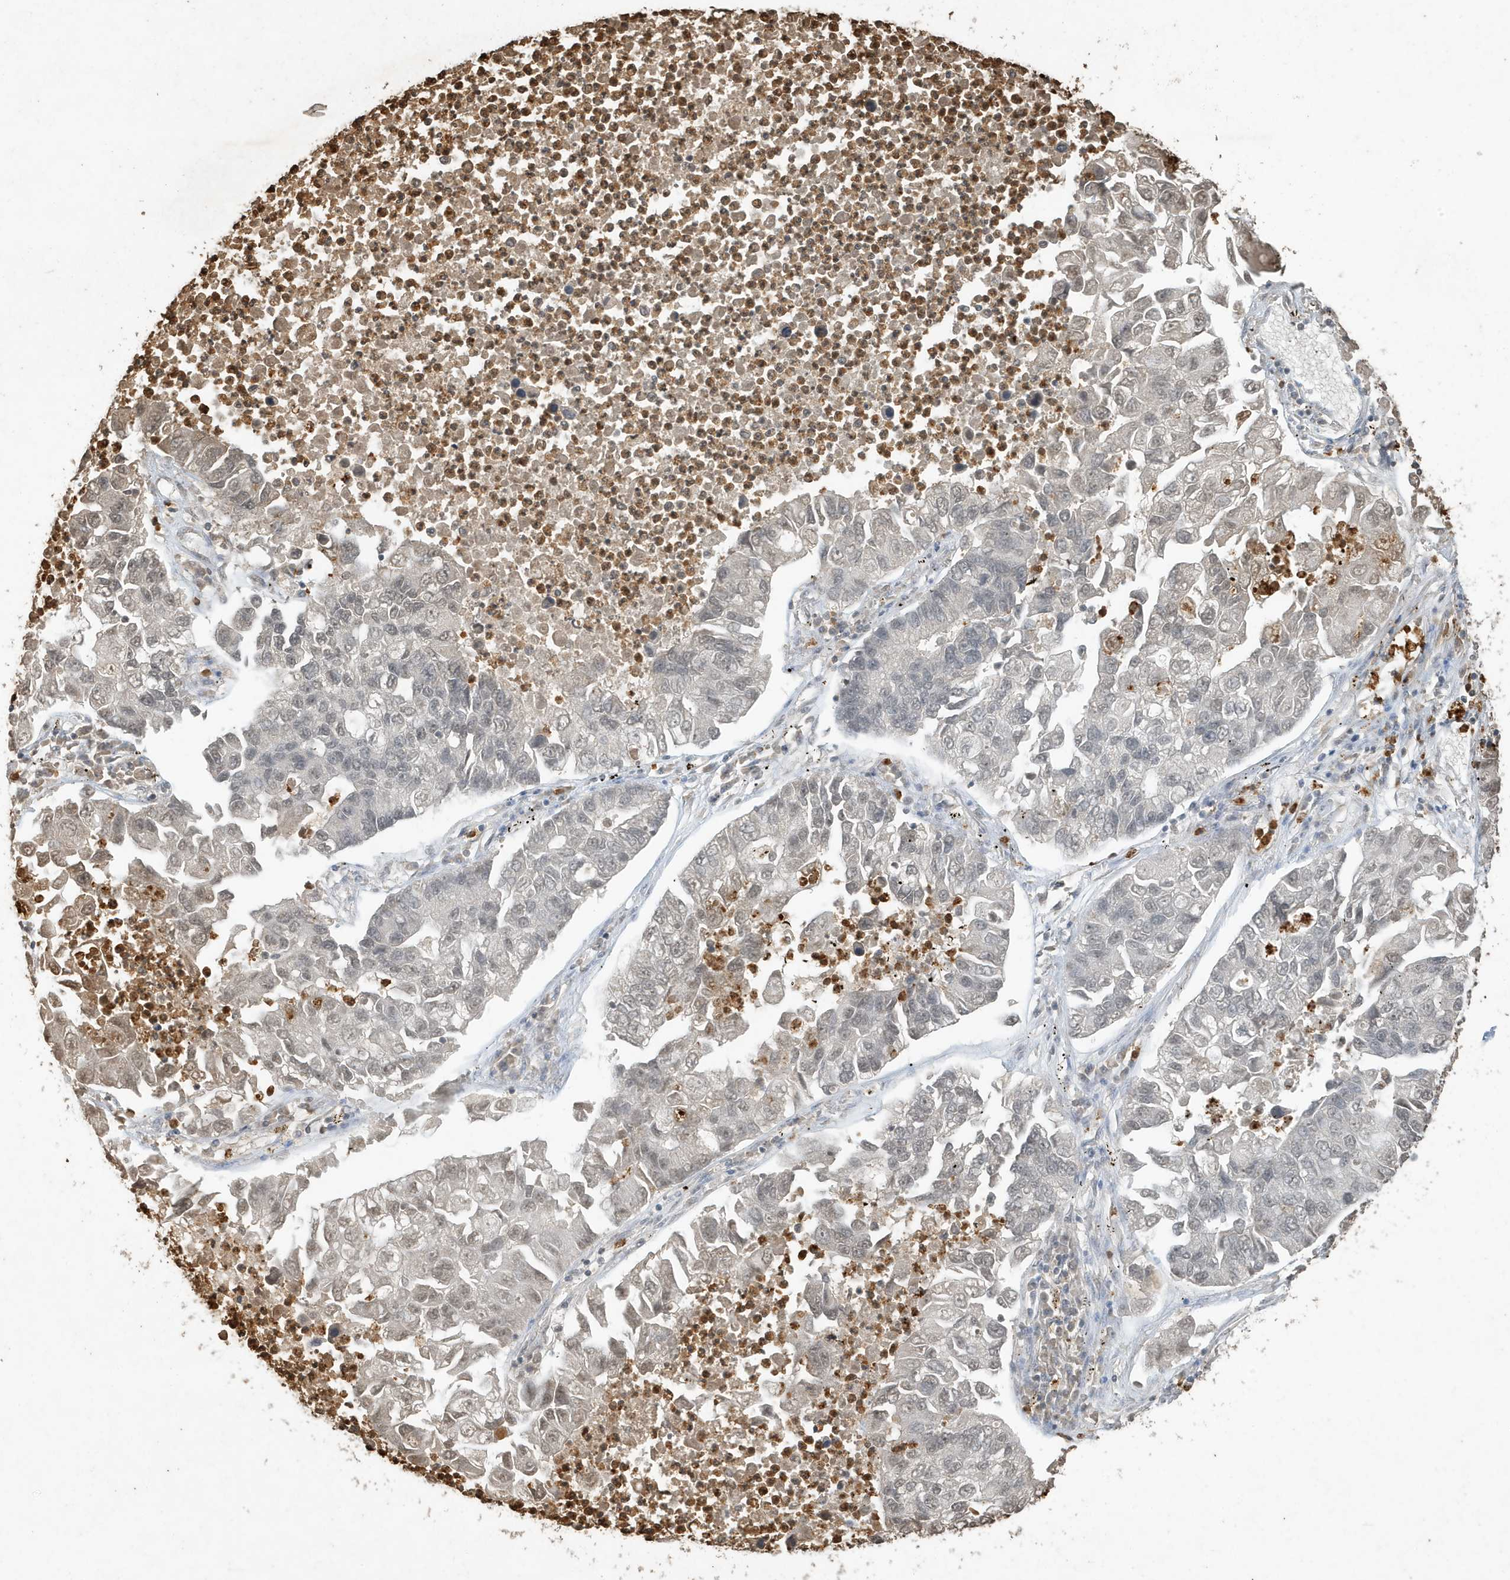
{"staining": {"intensity": "weak", "quantity": "<25%", "location": "nuclear"}, "tissue": "lung cancer", "cell_type": "Tumor cells", "image_type": "cancer", "snomed": [{"axis": "morphology", "description": "Adenocarcinoma, NOS"}, {"axis": "topography", "description": "Lung"}], "caption": "Lung cancer (adenocarcinoma) stained for a protein using IHC demonstrates no positivity tumor cells.", "gene": "DEFA1", "patient": {"sex": "female", "age": 51}}